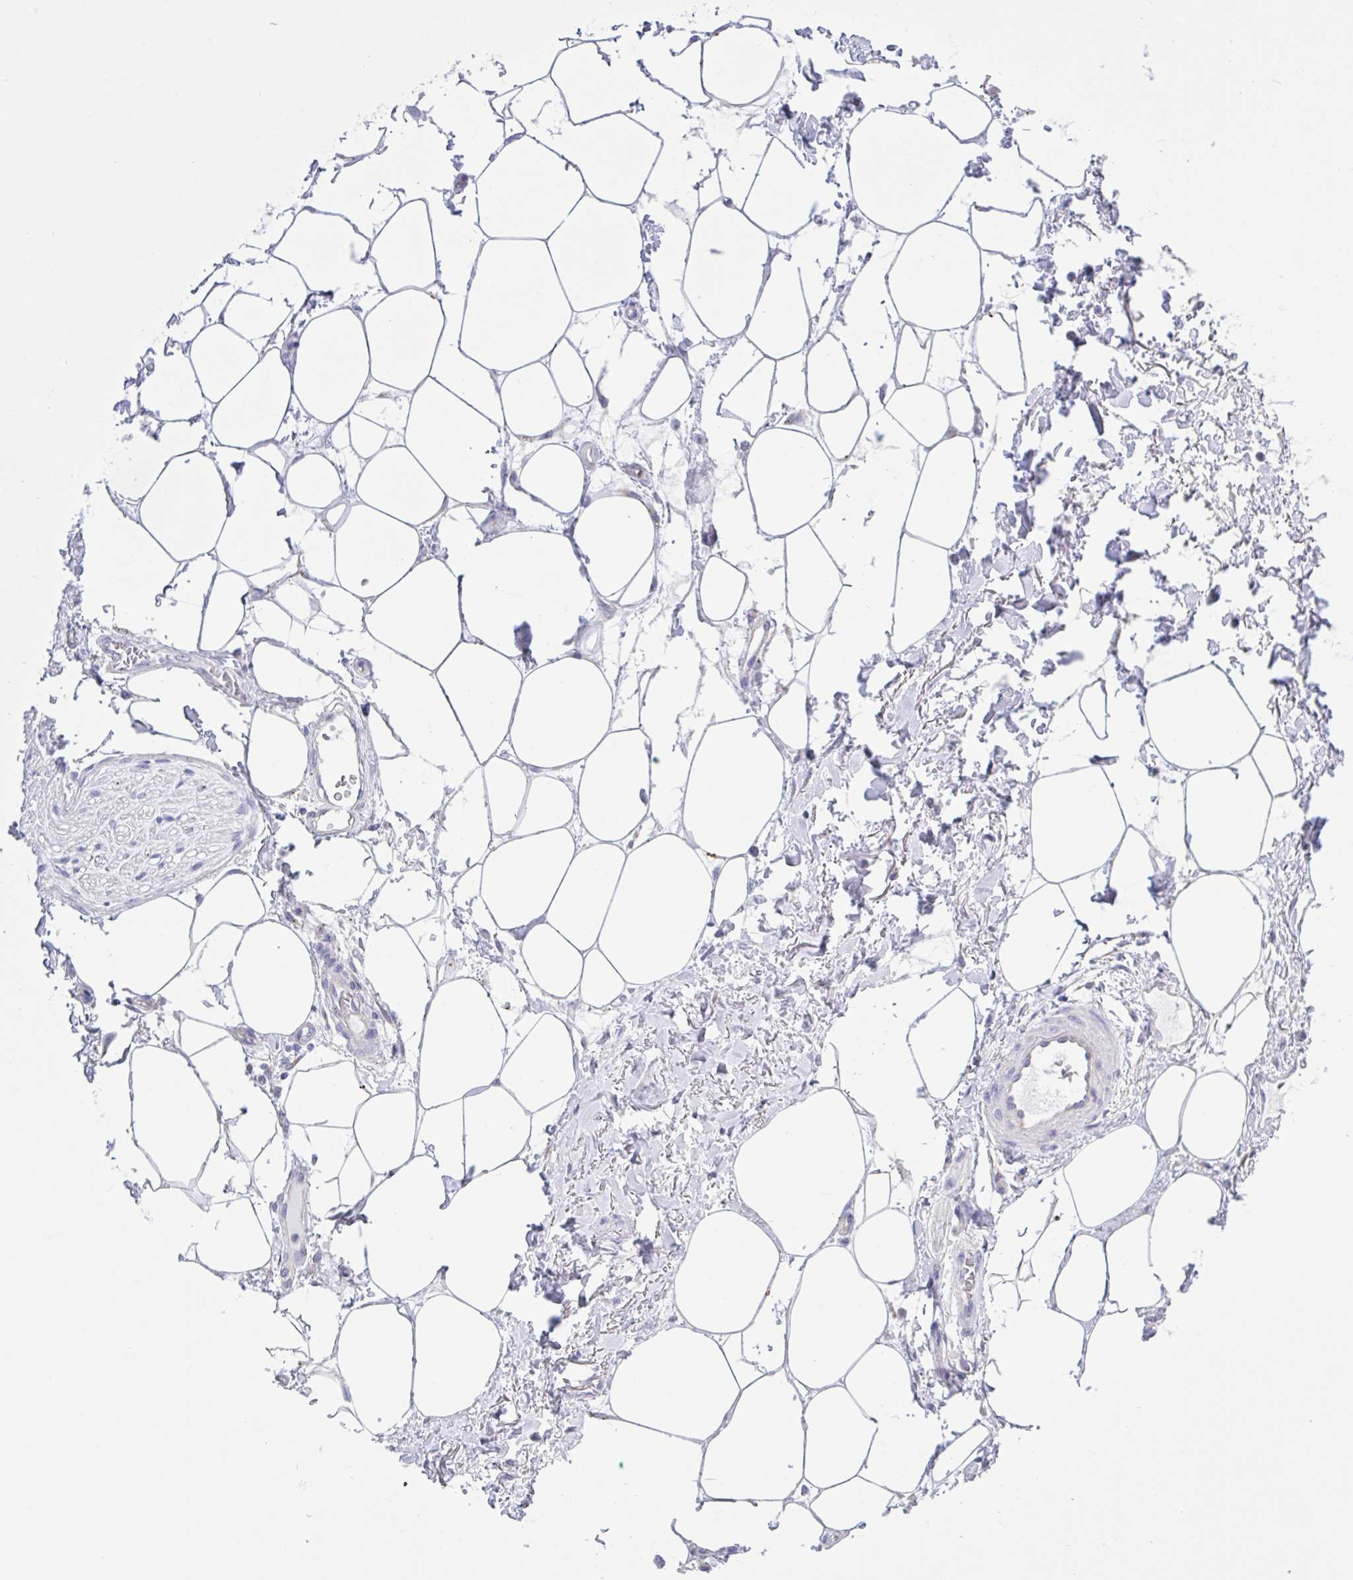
{"staining": {"intensity": "negative", "quantity": "none", "location": "none"}, "tissue": "adipose tissue", "cell_type": "Adipocytes", "image_type": "normal", "snomed": [{"axis": "morphology", "description": "Normal tissue, NOS"}, {"axis": "topography", "description": "Vagina"}, {"axis": "topography", "description": "Peripheral nerve tissue"}], "caption": "Micrograph shows no protein positivity in adipocytes of normal adipose tissue.", "gene": "CHMP5", "patient": {"sex": "female", "age": 71}}